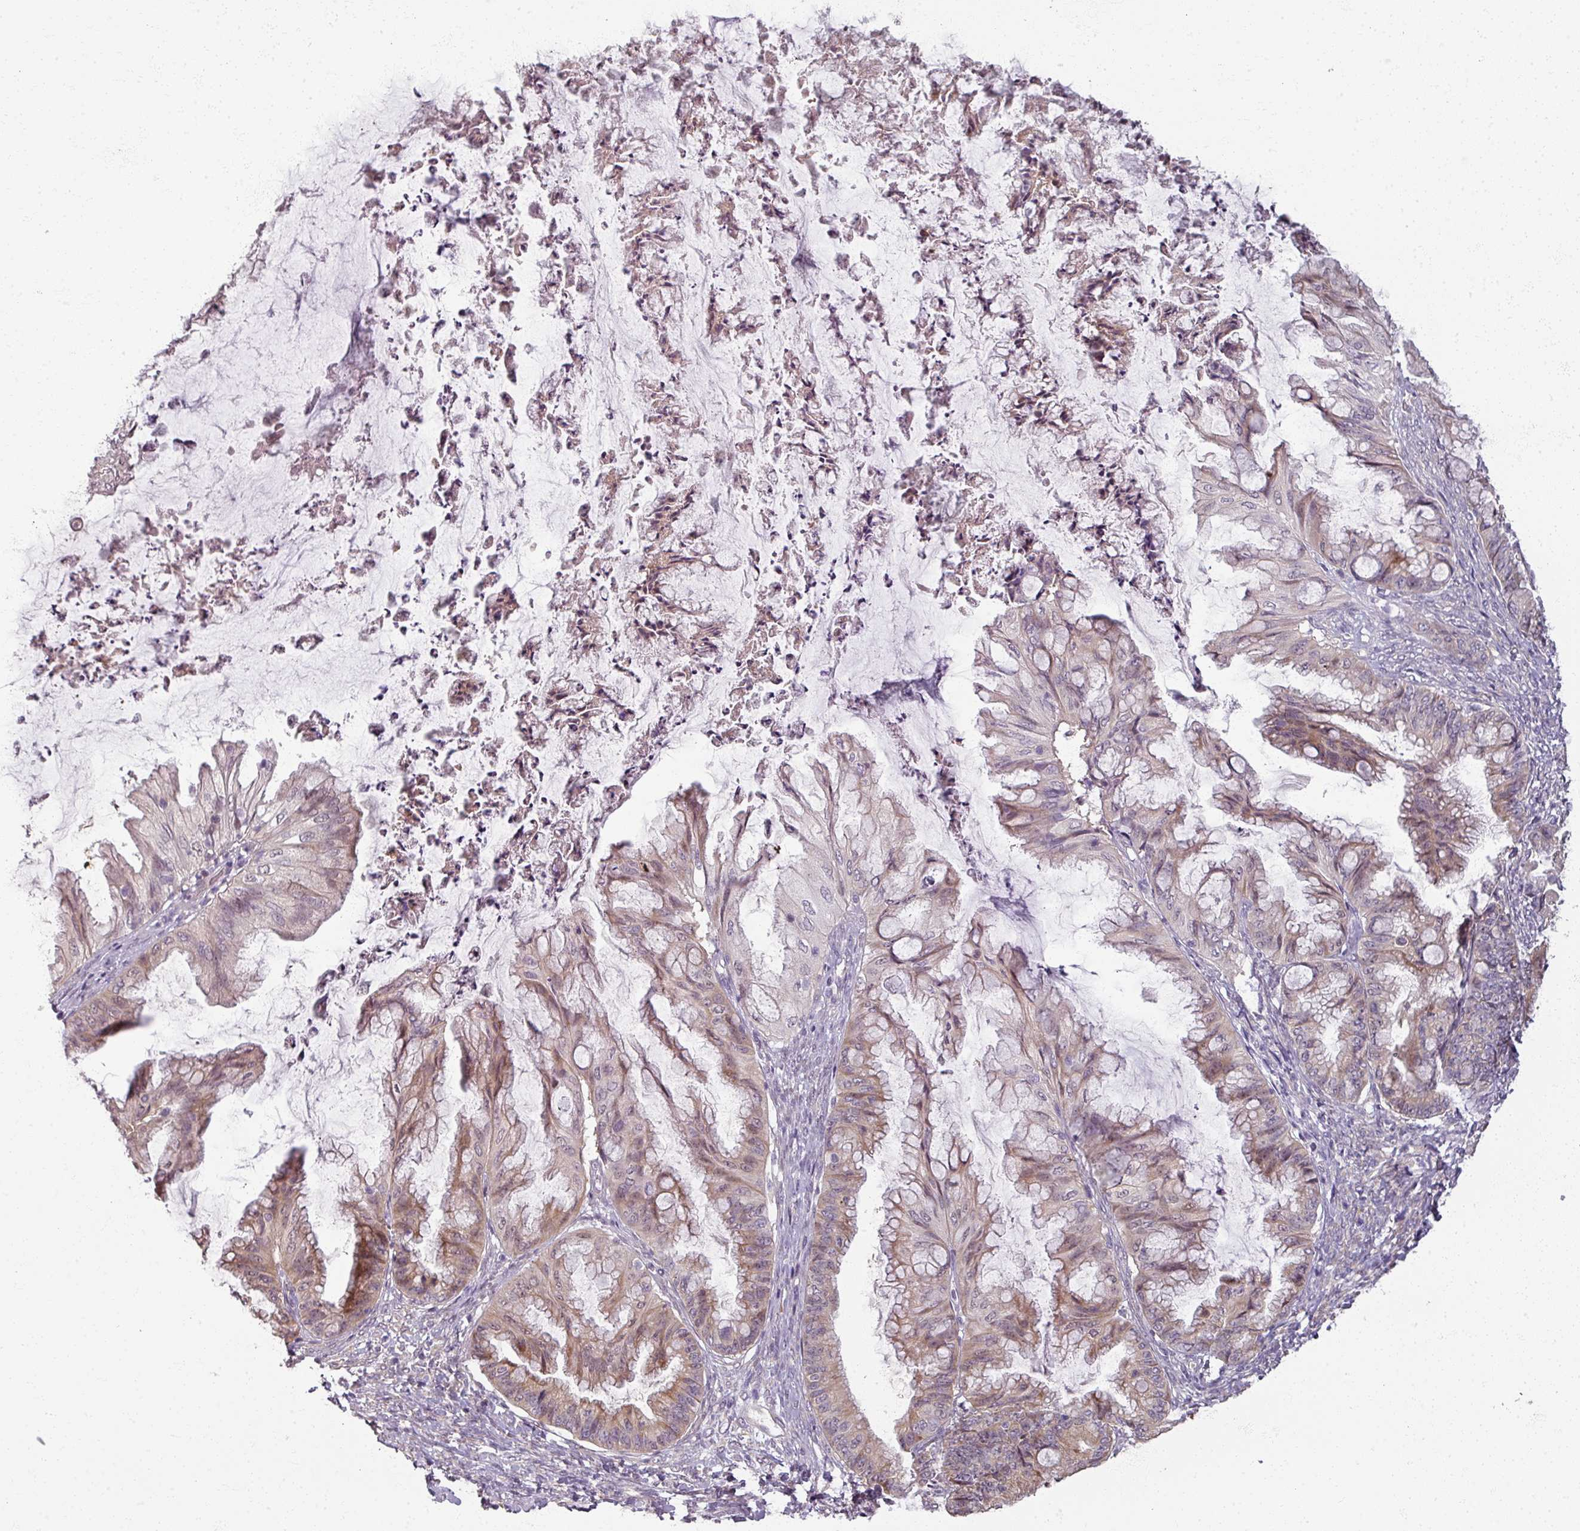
{"staining": {"intensity": "moderate", "quantity": "25%-75%", "location": "cytoplasmic/membranous"}, "tissue": "ovarian cancer", "cell_type": "Tumor cells", "image_type": "cancer", "snomed": [{"axis": "morphology", "description": "Cystadenocarcinoma, mucinous, NOS"}, {"axis": "topography", "description": "Ovary"}], "caption": "A micrograph showing moderate cytoplasmic/membranous positivity in approximately 25%-75% of tumor cells in mucinous cystadenocarcinoma (ovarian), as visualized by brown immunohistochemical staining.", "gene": "MYMK", "patient": {"sex": "female", "age": 35}}